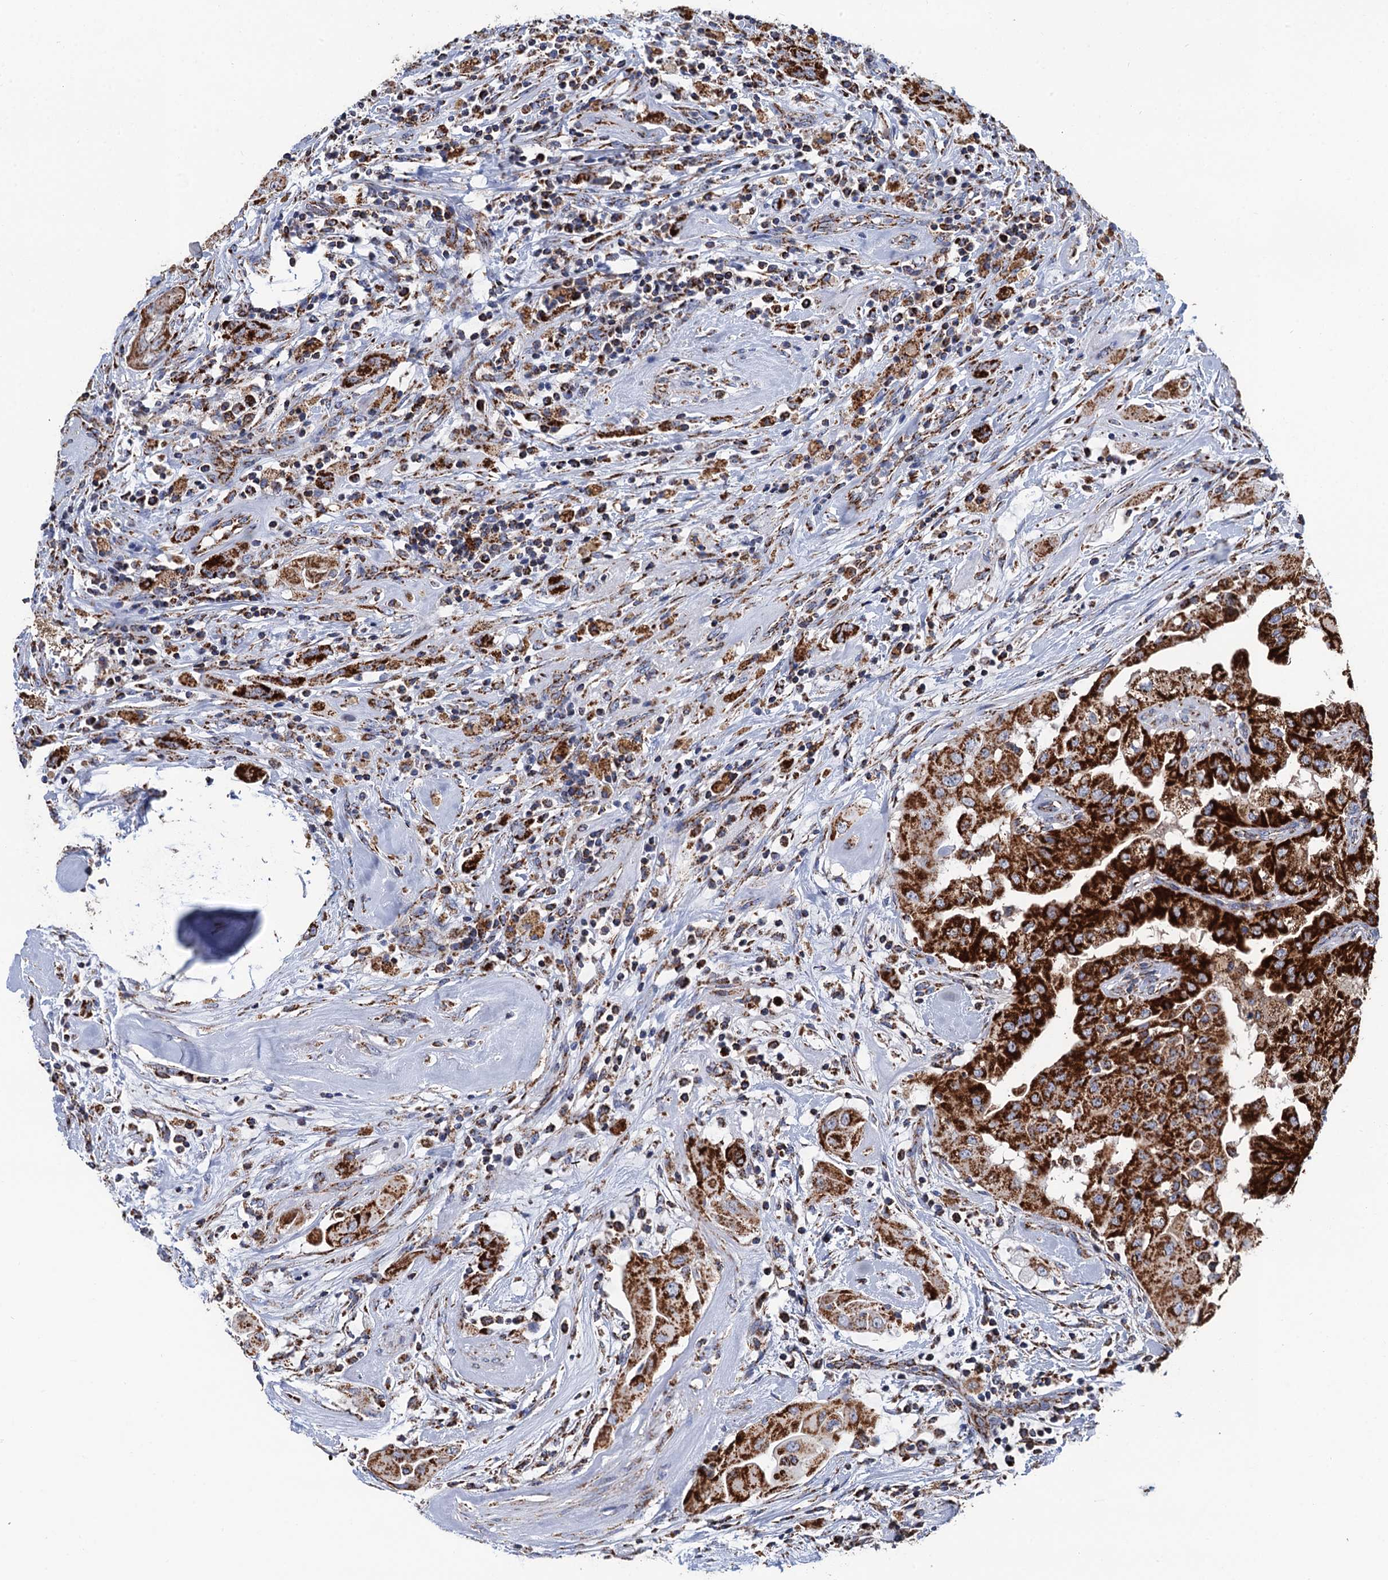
{"staining": {"intensity": "strong", "quantity": ">75%", "location": "cytoplasmic/membranous"}, "tissue": "thyroid cancer", "cell_type": "Tumor cells", "image_type": "cancer", "snomed": [{"axis": "morphology", "description": "Papillary adenocarcinoma, NOS"}, {"axis": "topography", "description": "Thyroid gland"}], "caption": "Protein staining shows strong cytoplasmic/membranous expression in about >75% of tumor cells in thyroid cancer. Nuclei are stained in blue.", "gene": "IVD", "patient": {"sex": "female", "age": 59}}